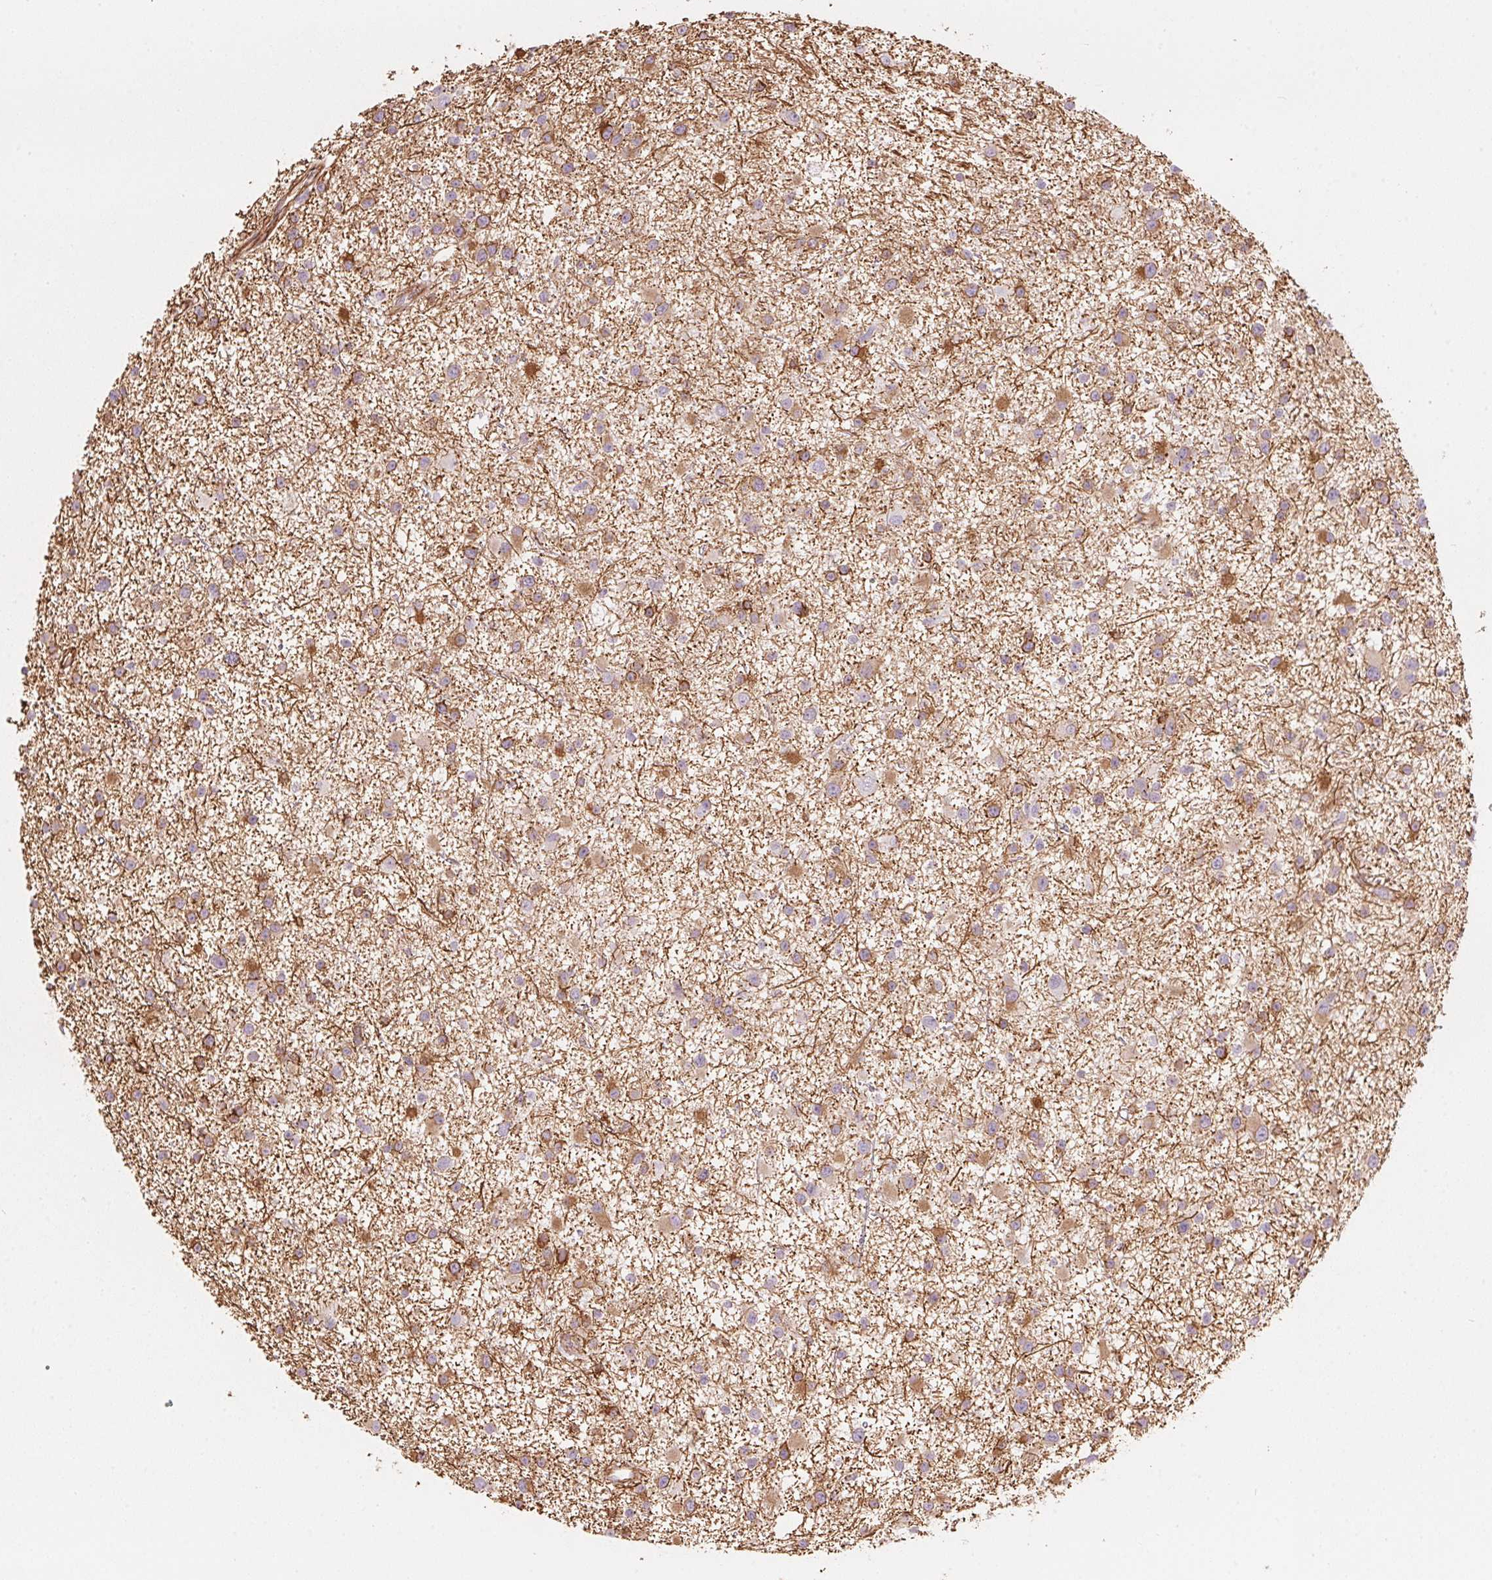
{"staining": {"intensity": "moderate", "quantity": "25%-75%", "location": "cytoplasmic/membranous"}, "tissue": "glioma", "cell_type": "Tumor cells", "image_type": "cancer", "snomed": [{"axis": "morphology", "description": "Glioma, malignant, Low grade"}, {"axis": "topography", "description": "Brain"}], "caption": "Protein staining displays moderate cytoplasmic/membranous expression in approximately 25%-75% of tumor cells in low-grade glioma (malignant).", "gene": "CLPS", "patient": {"sex": "male", "age": 43}}